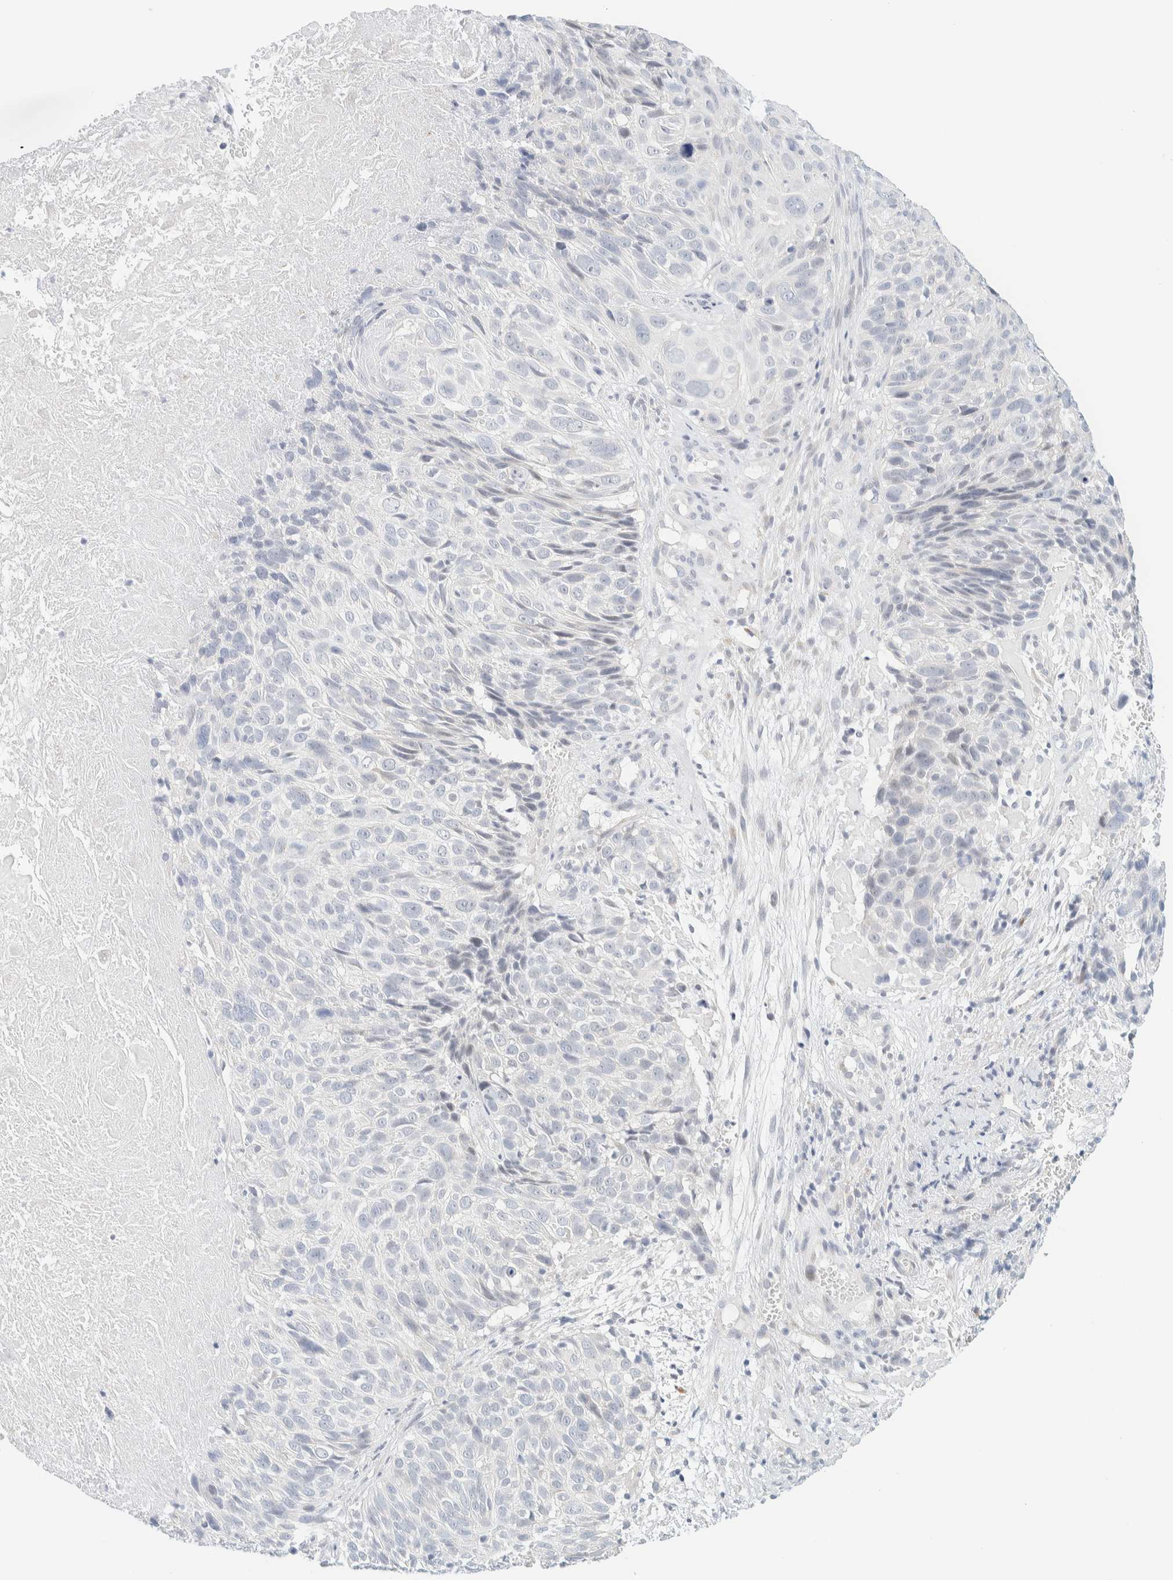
{"staining": {"intensity": "negative", "quantity": "none", "location": "none"}, "tissue": "cervical cancer", "cell_type": "Tumor cells", "image_type": "cancer", "snomed": [{"axis": "morphology", "description": "Squamous cell carcinoma, NOS"}, {"axis": "topography", "description": "Cervix"}], "caption": "Photomicrograph shows no significant protein expression in tumor cells of squamous cell carcinoma (cervical).", "gene": "SPNS3", "patient": {"sex": "female", "age": 74}}